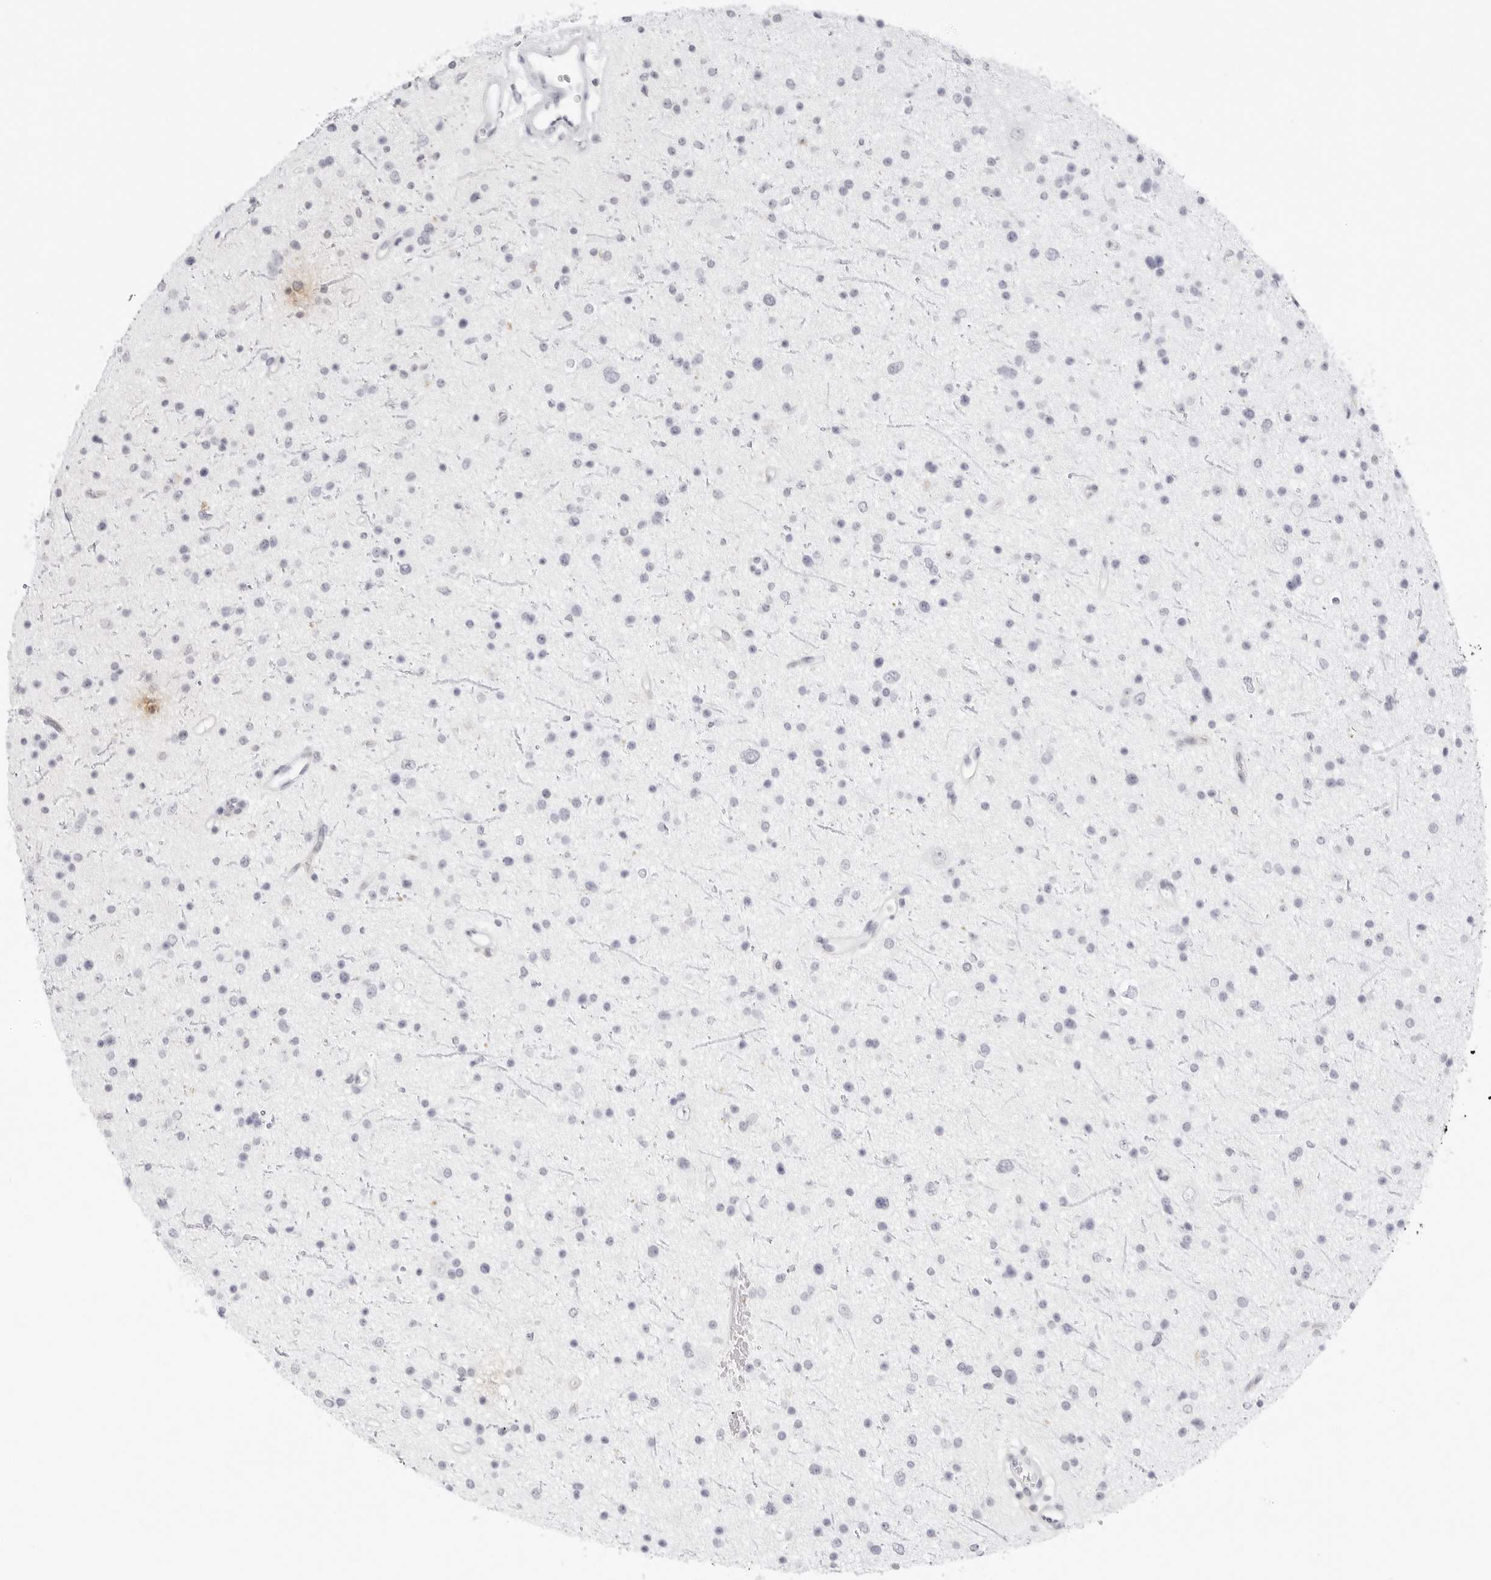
{"staining": {"intensity": "negative", "quantity": "none", "location": "none"}, "tissue": "glioma", "cell_type": "Tumor cells", "image_type": "cancer", "snomed": [{"axis": "morphology", "description": "Glioma, malignant, Low grade"}, {"axis": "topography", "description": "Brain"}], "caption": "An immunohistochemistry (IHC) image of glioma is shown. There is no staining in tumor cells of glioma.", "gene": "TNFRSF14", "patient": {"sex": "female", "age": 37}}